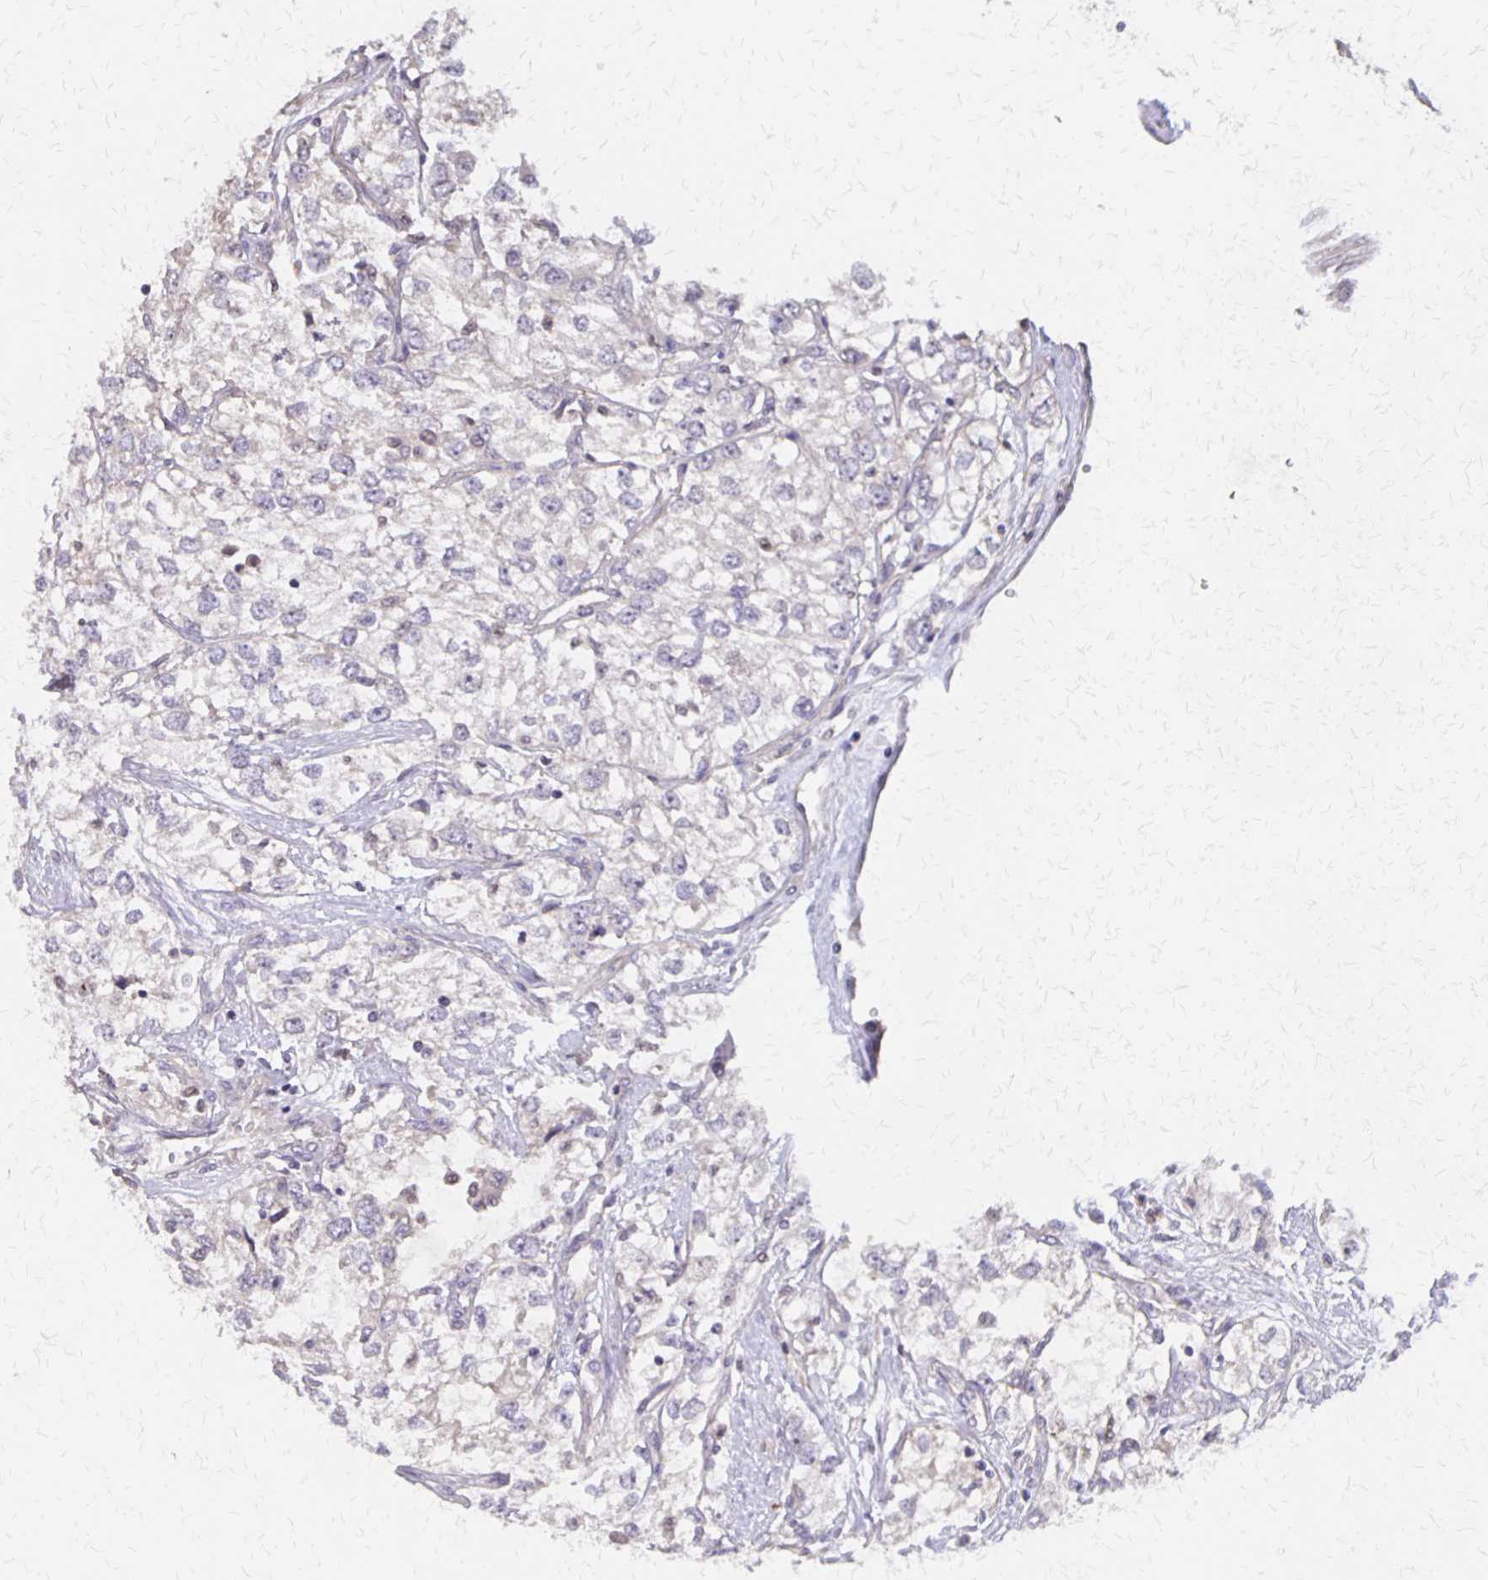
{"staining": {"intensity": "negative", "quantity": "none", "location": "none"}, "tissue": "renal cancer", "cell_type": "Tumor cells", "image_type": "cancer", "snomed": [{"axis": "morphology", "description": "Adenocarcinoma, NOS"}, {"axis": "topography", "description": "Kidney"}], "caption": "Immunohistochemistry of adenocarcinoma (renal) displays no expression in tumor cells.", "gene": "NOG", "patient": {"sex": "female", "age": 59}}